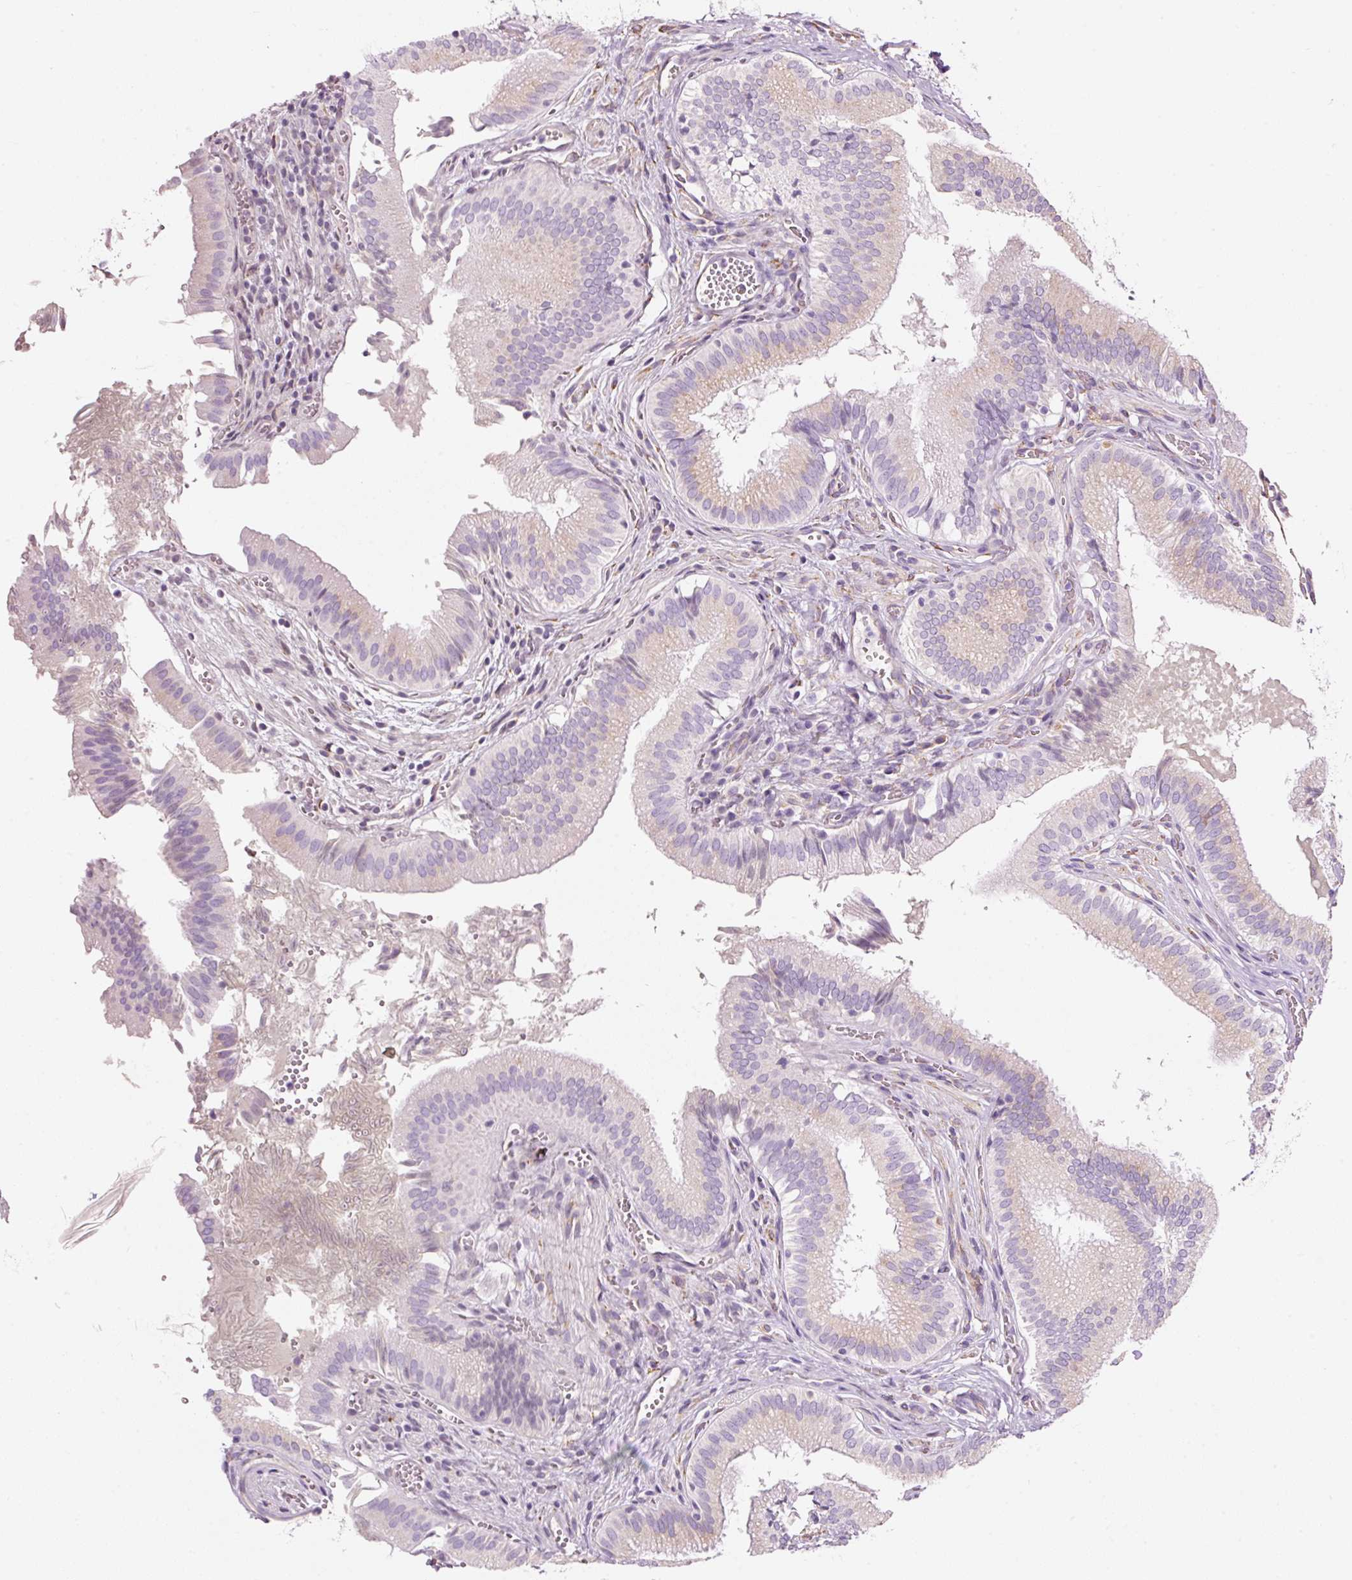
{"staining": {"intensity": "weak", "quantity": "25%-75%", "location": "cytoplasmic/membranous"}, "tissue": "gallbladder", "cell_type": "Glandular cells", "image_type": "normal", "snomed": [{"axis": "morphology", "description": "Normal tissue, NOS"}, {"axis": "topography", "description": "Gallbladder"}, {"axis": "topography", "description": "Peripheral nerve tissue"}], "caption": "Immunohistochemistry histopathology image of normal human gallbladder stained for a protein (brown), which shows low levels of weak cytoplasmic/membranous staining in about 25%-75% of glandular cells.", "gene": "GCG", "patient": {"sex": "male", "age": 17}}